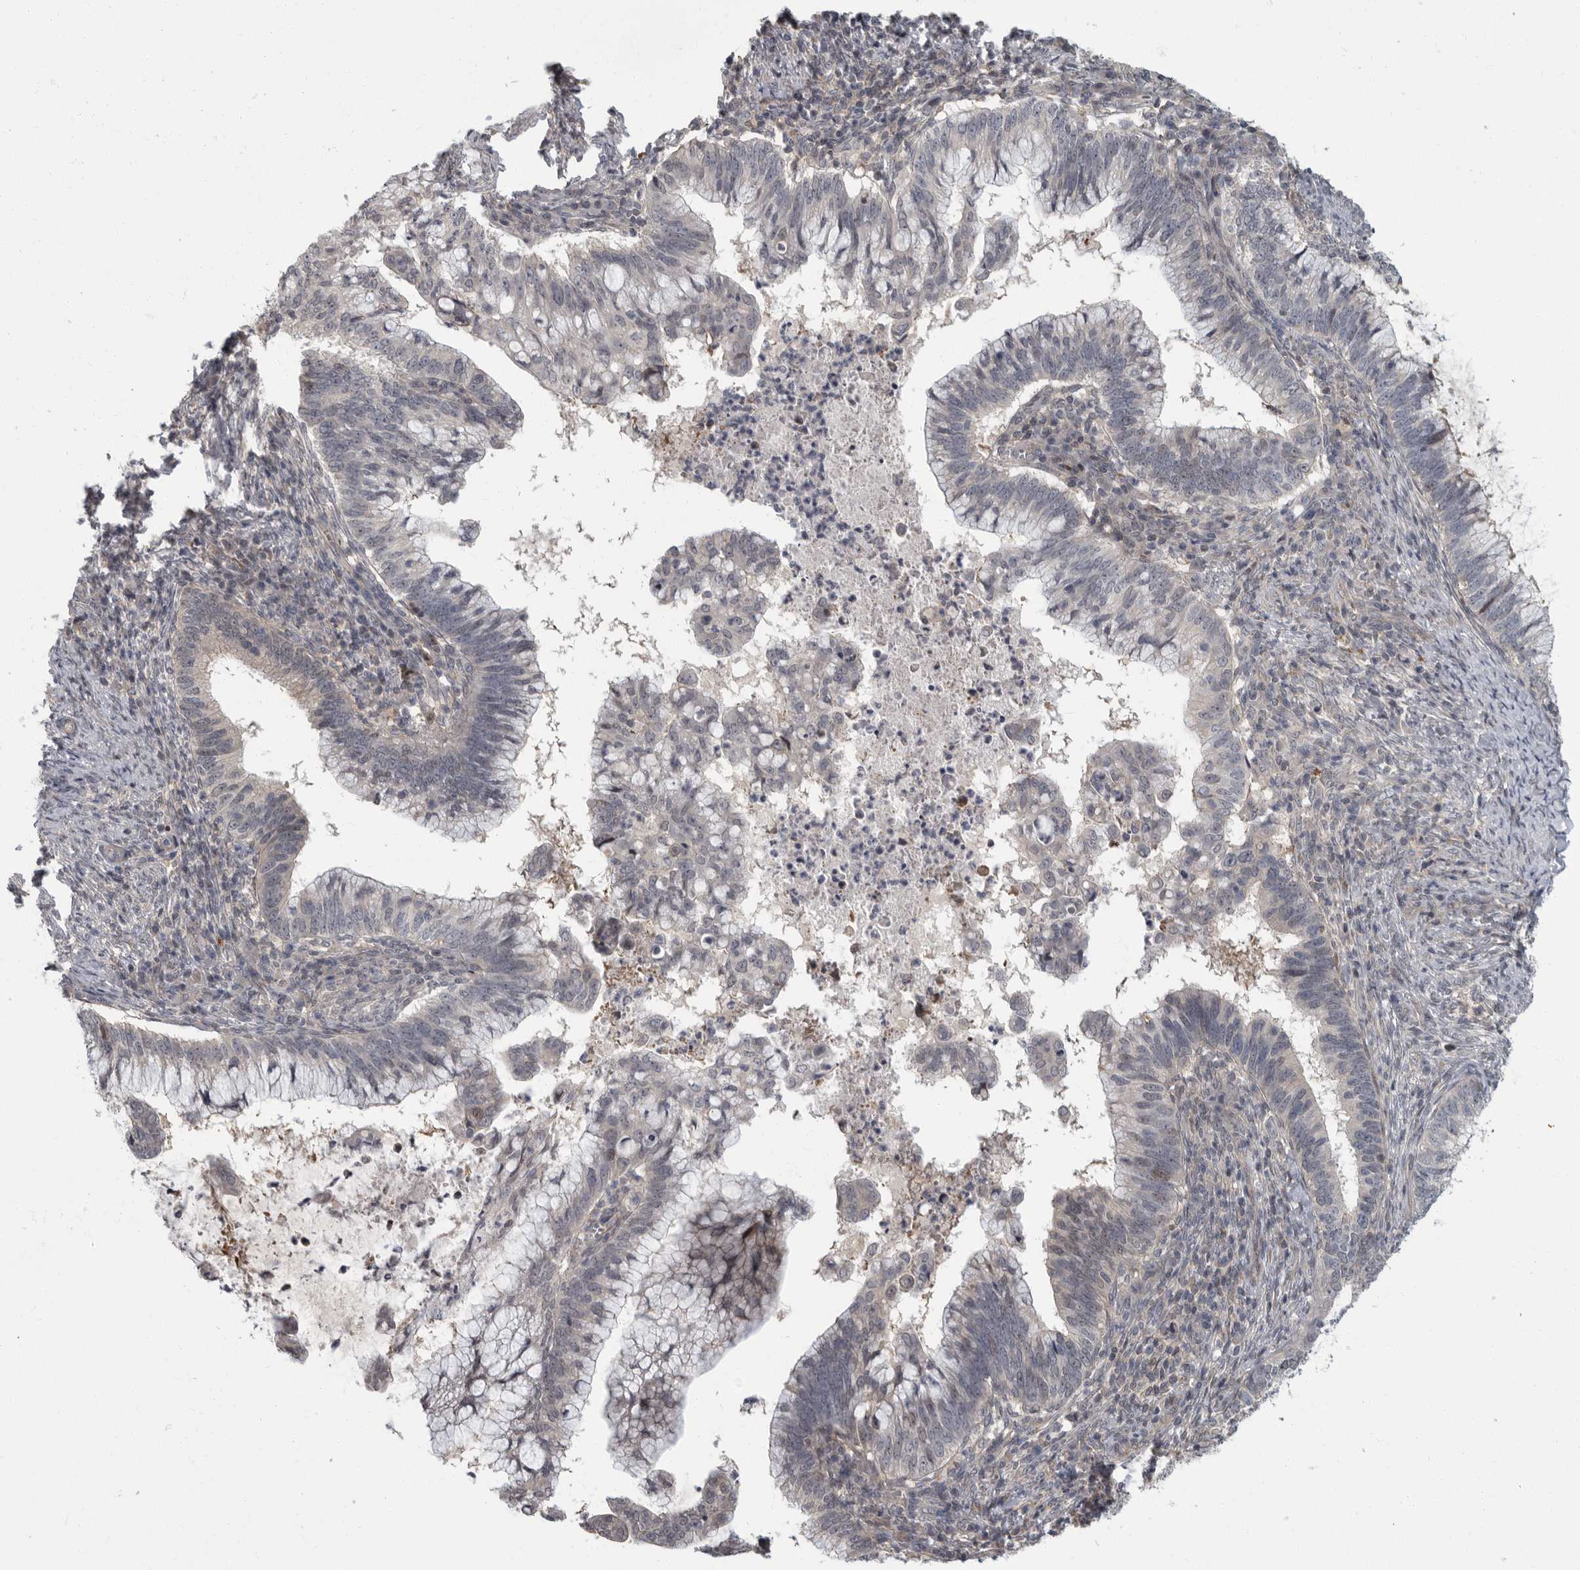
{"staining": {"intensity": "negative", "quantity": "none", "location": "none"}, "tissue": "cervical cancer", "cell_type": "Tumor cells", "image_type": "cancer", "snomed": [{"axis": "morphology", "description": "Adenocarcinoma, NOS"}, {"axis": "topography", "description": "Cervix"}], "caption": "IHC photomicrograph of human adenocarcinoma (cervical) stained for a protein (brown), which shows no staining in tumor cells.", "gene": "PDE7A", "patient": {"sex": "female", "age": 36}}